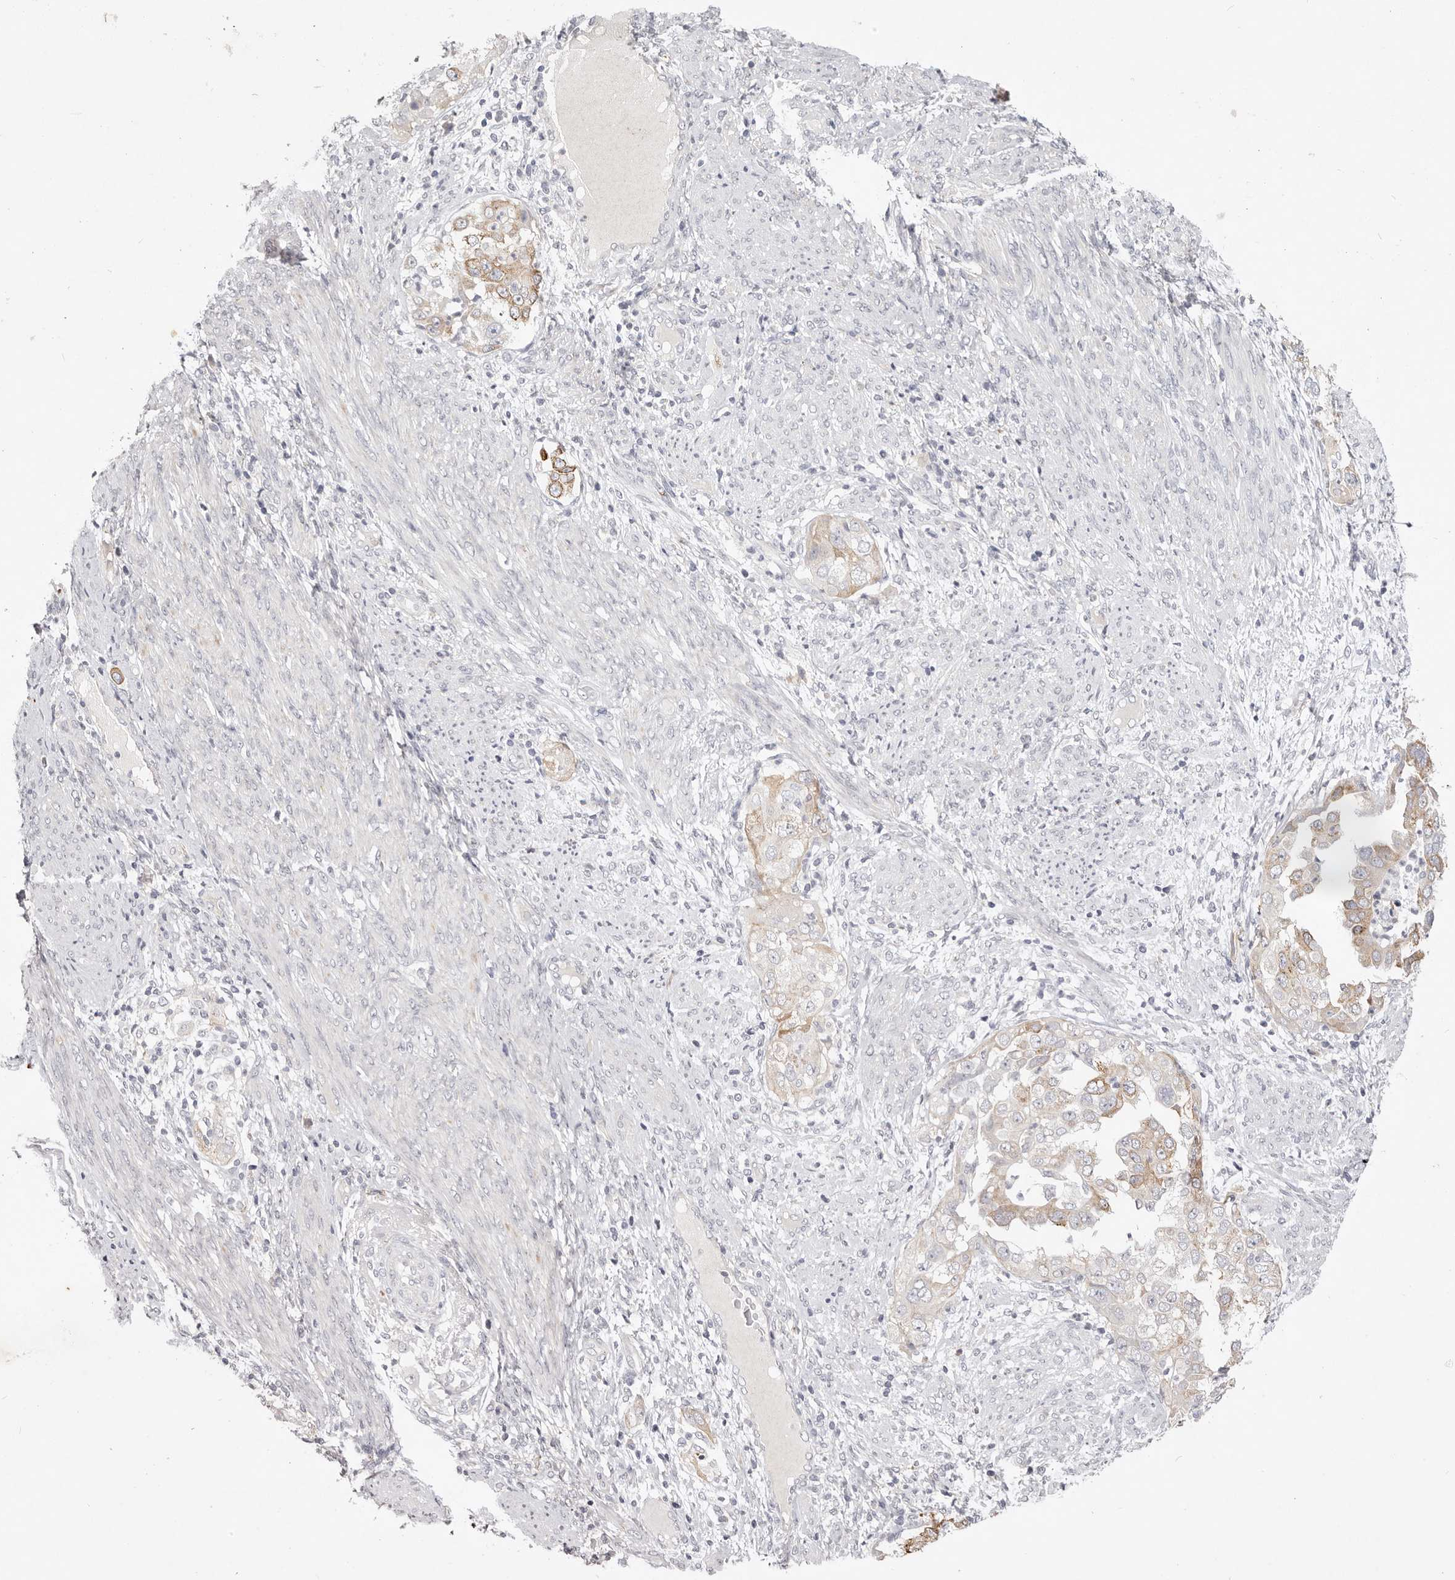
{"staining": {"intensity": "moderate", "quantity": "<25%", "location": "cytoplasmic/membranous"}, "tissue": "endometrial cancer", "cell_type": "Tumor cells", "image_type": "cancer", "snomed": [{"axis": "morphology", "description": "Adenocarcinoma, NOS"}, {"axis": "topography", "description": "Endometrium"}], "caption": "Immunohistochemical staining of endometrial adenocarcinoma reveals moderate cytoplasmic/membranous protein positivity in about <25% of tumor cells.", "gene": "GARNL3", "patient": {"sex": "female", "age": 85}}